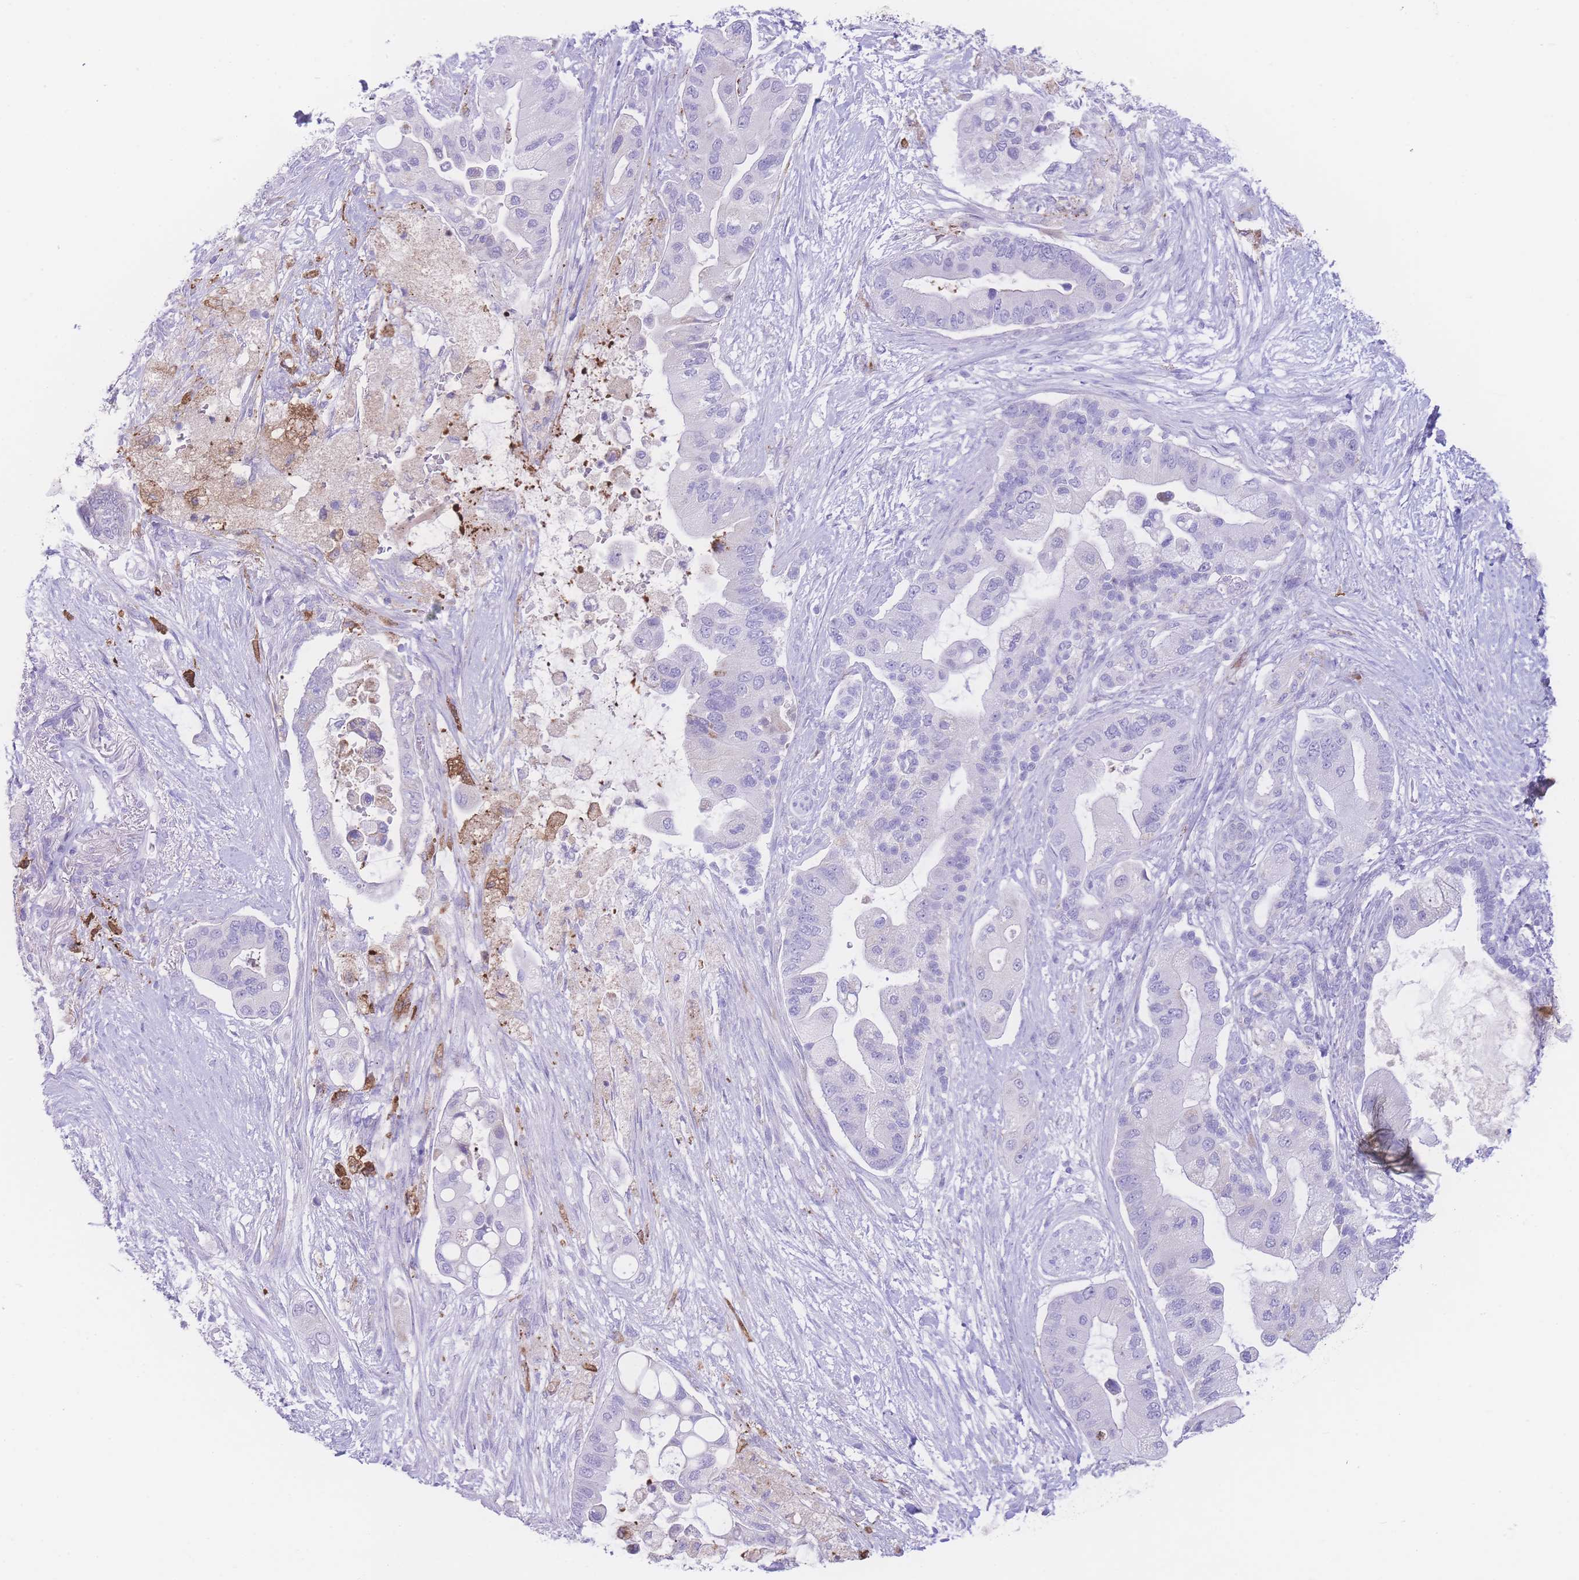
{"staining": {"intensity": "negative", "quantity": "none", "location": "none"}, "tissue": "pancreatic cancer", "cell_type": "Tumor cells", "image_type": "cancer", "snomed": [{"axis": "morphology", "description": "Adenocarcinoma, NOS"}, {"axis": "topography", "description": "Pancreas"}], "caption": "Tumor cells show no significant protein expression in pancreatic adenocarcinoma.", "gene": "NBEAL1", "patient": {"sex": "male", "age": 57}}